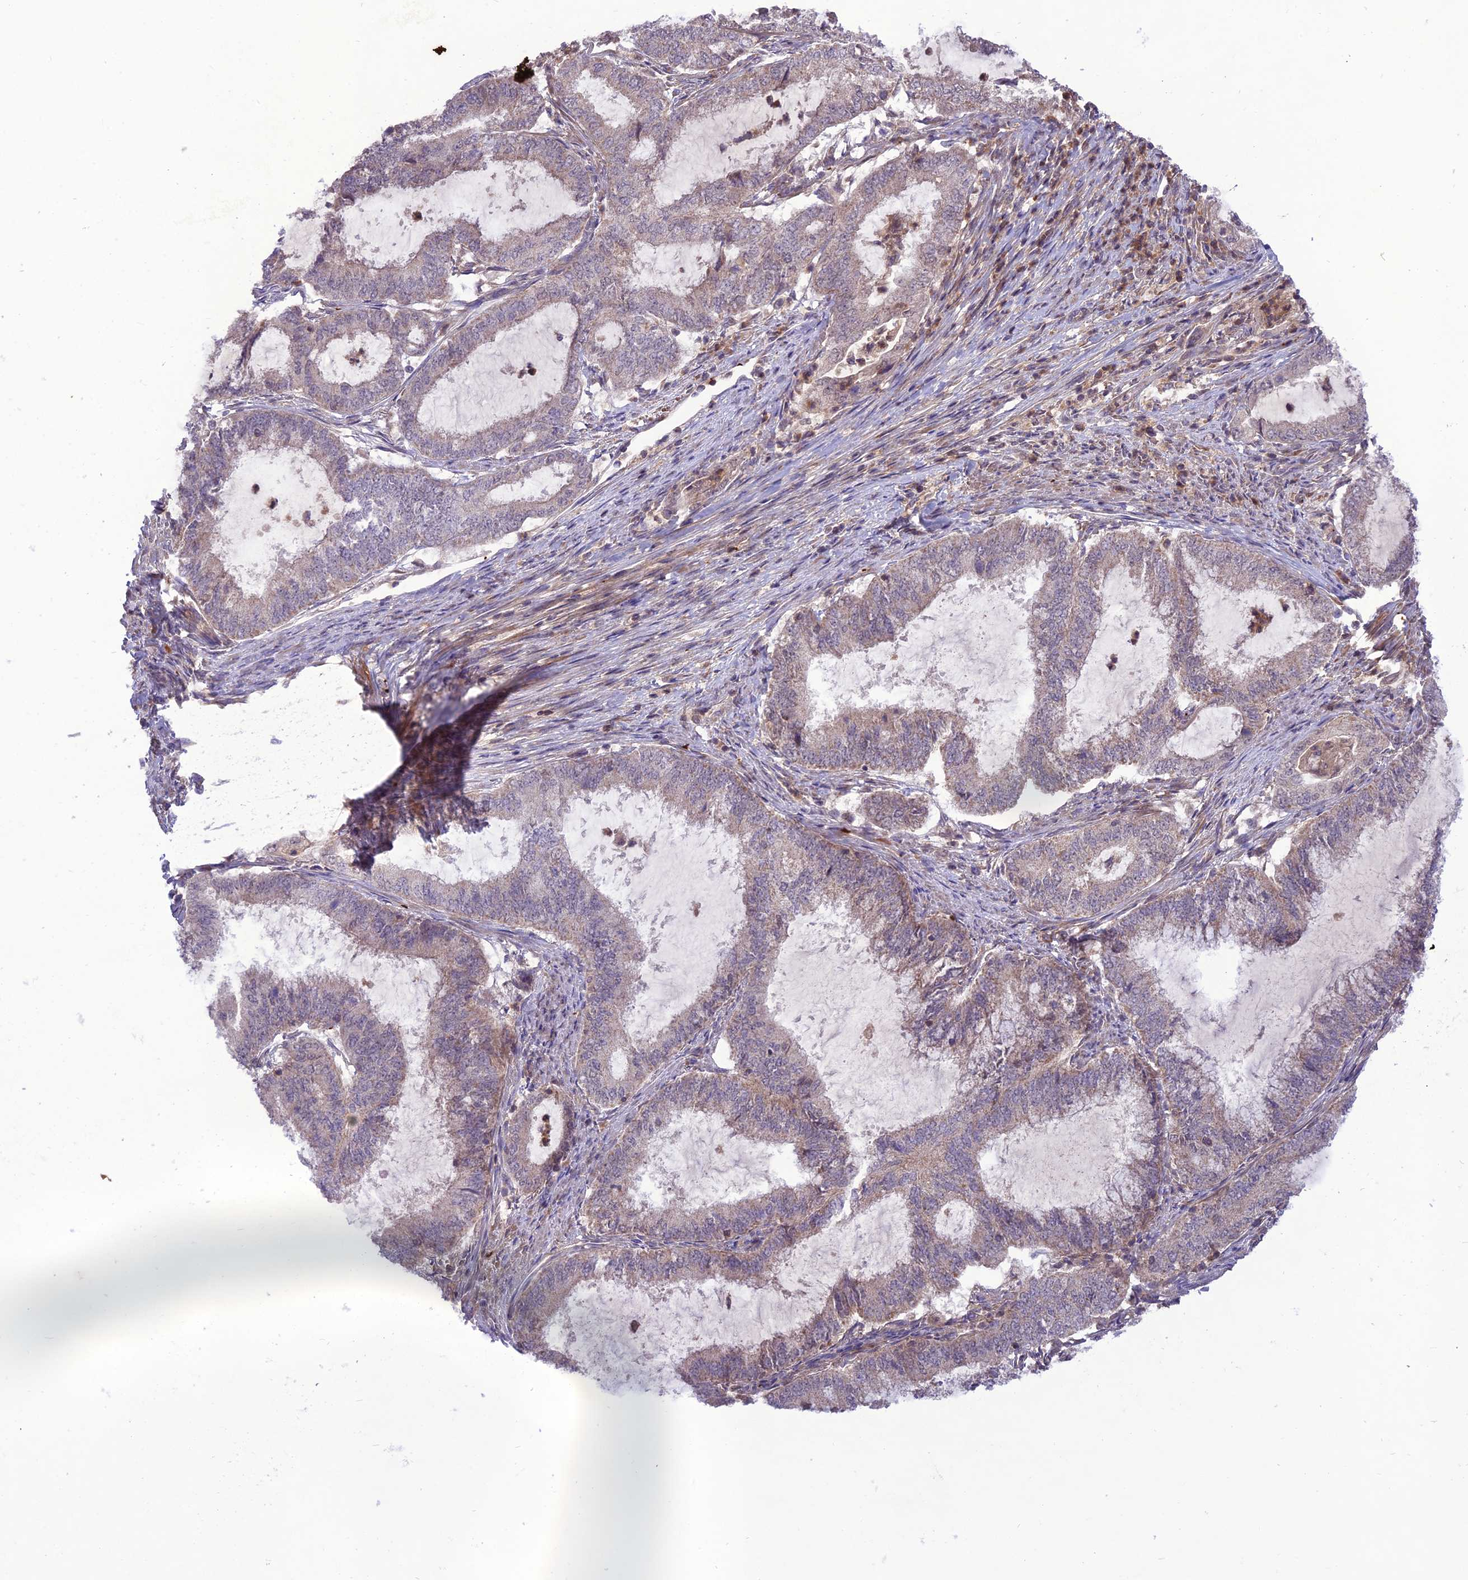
{"staining": {"intensity": "weak", "quantity": "<25%", "location": "cytoplasmic/membranous"}, "tissue": "endometrial cancer", "cell_type": "Tumor cells", "image_type": "cancer", "snomed": [{"axis": "morphology", "description": "Adenocarcinoma, NOS"}, {"axis": "topography", "description": "Endometrium"}], "caption": "The micrograph exhibits no significant staining in tumor cells of endometrial cancer.", "gene": "NDUFC1", "patient": {"sex": "female", "age": 51}}